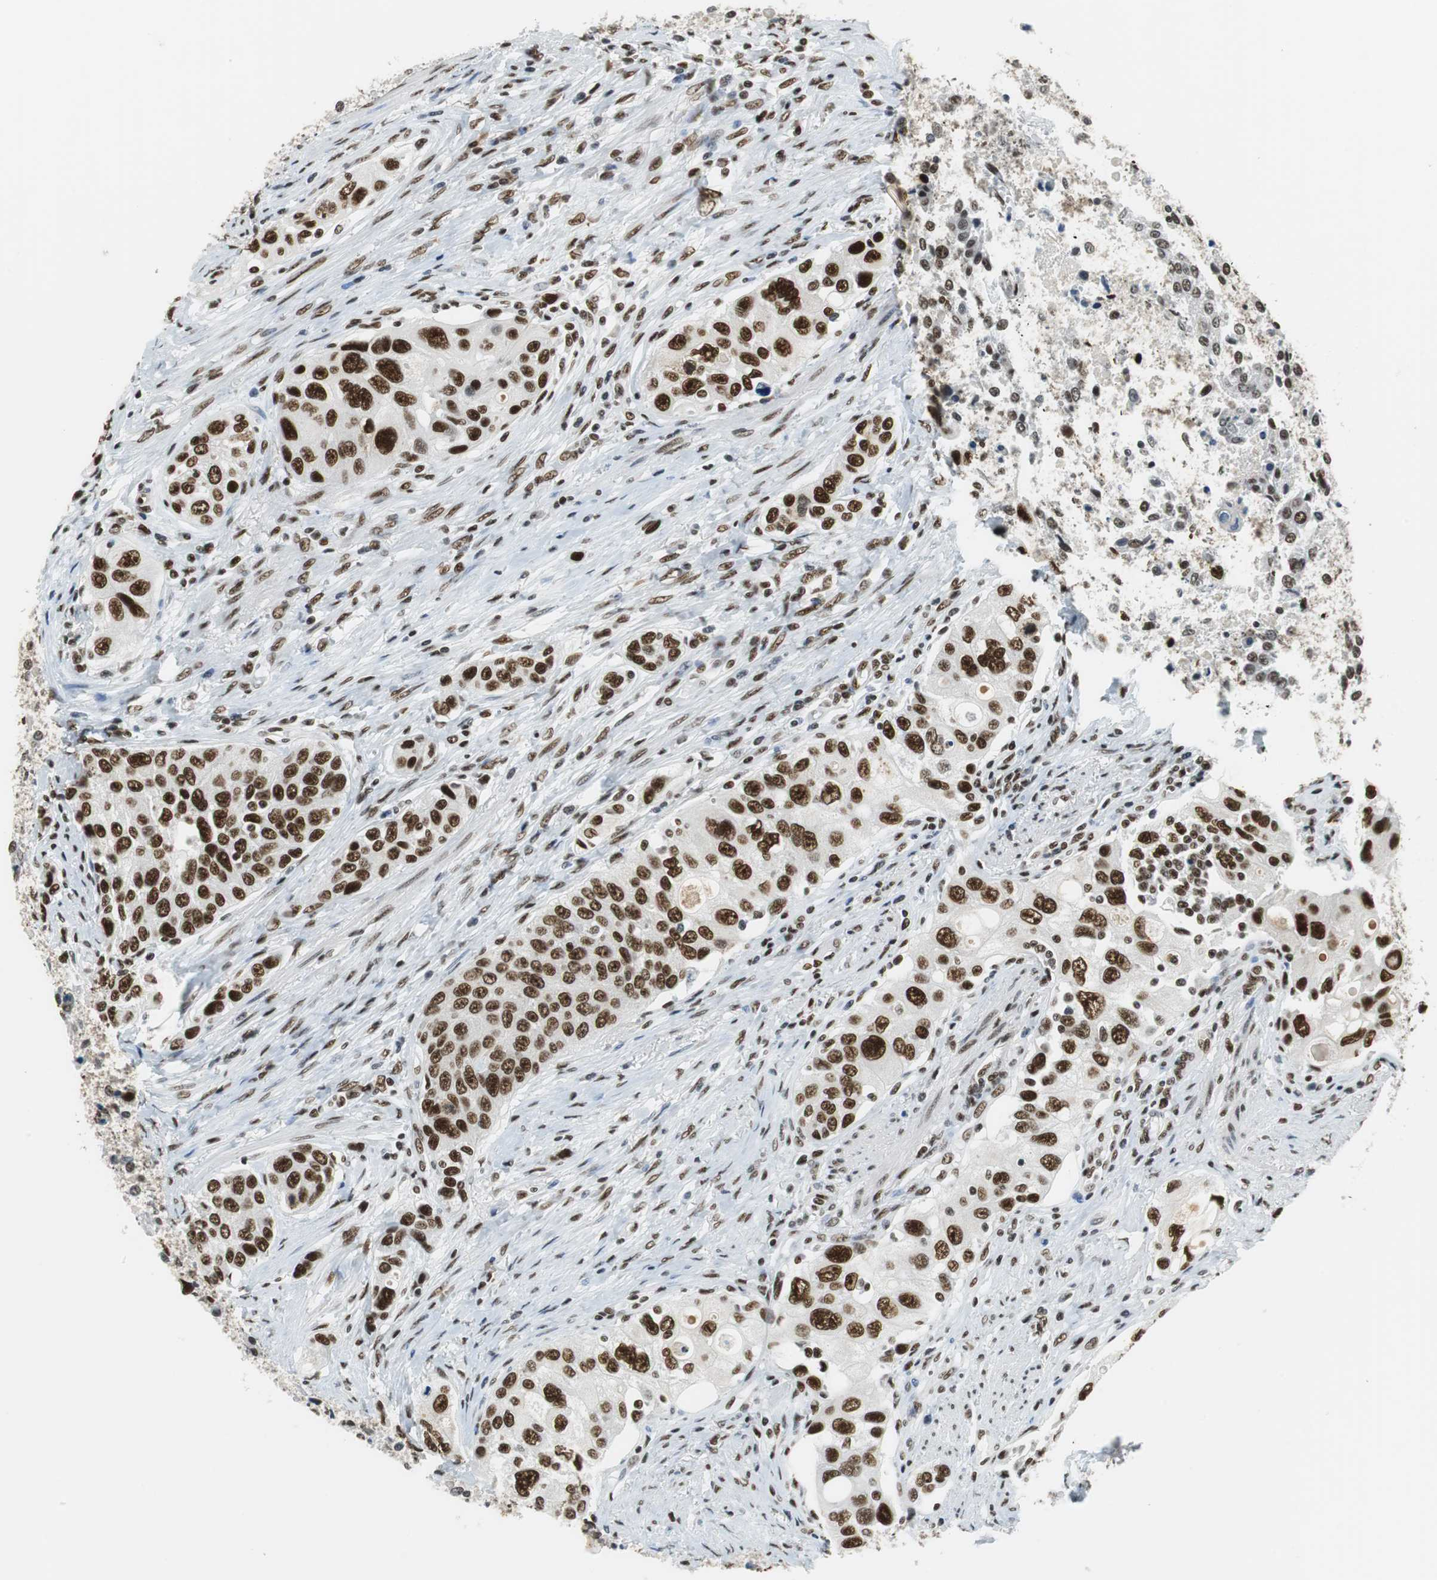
{"staining": {"intensity": "strong", "quantity": ">75%", "location": "nuclear"}, "tissue": "urothelial cancer", "cell_type": "Tumor cells", "image_type": "cancer", "snomed": [{"axis": "morphology", "description": "Urothelial carcinoma, High grade"}, {"axis": "topography", "description": "Urinary bladder"}], "caption": "A histopathology image showing strong nuclear staining in approximately >75% of tumor cells in urothelial cancer, as visualized by brown immunohistochemical staining.", "gene": "PRKDC", "patient": {"sex": "female", "age": 56}}